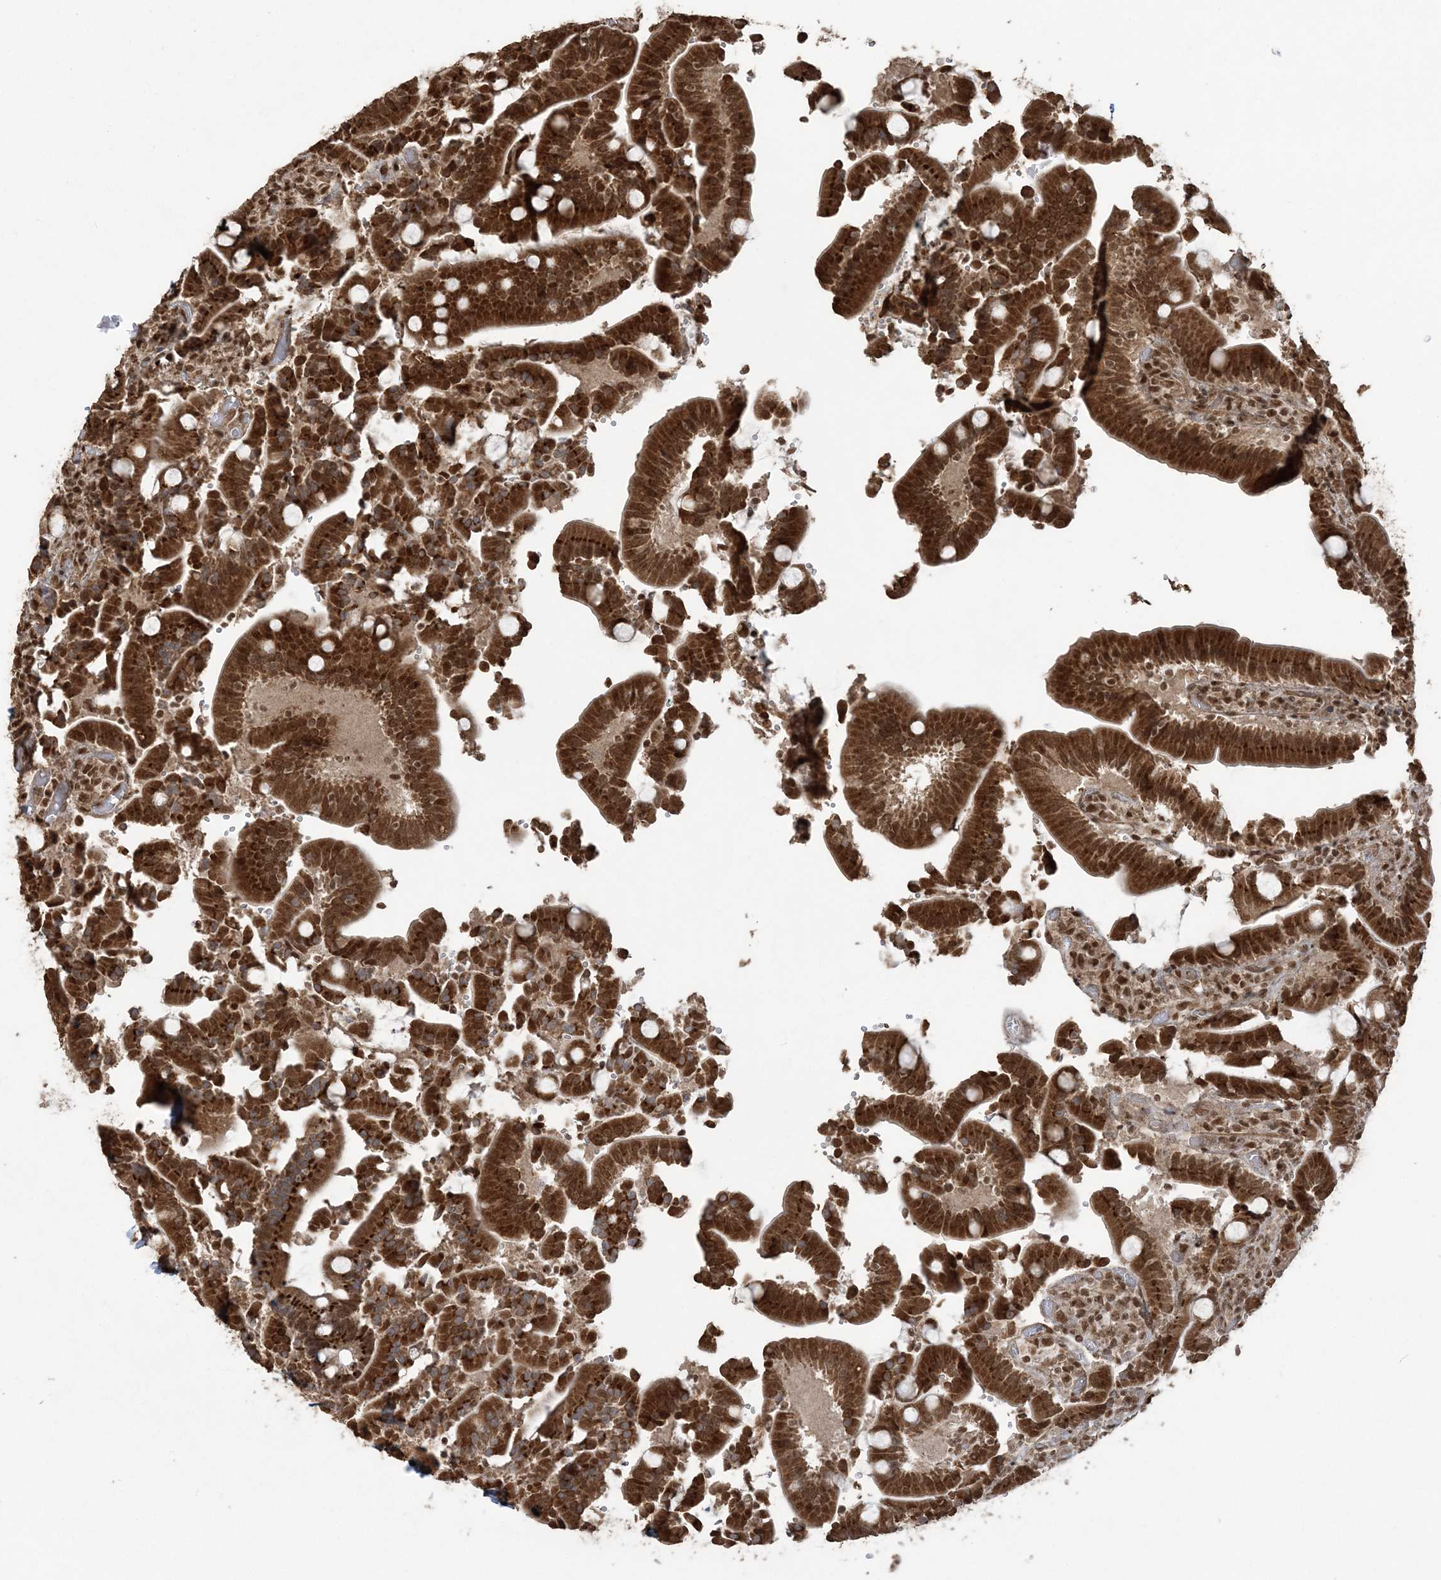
{"staining": {"intensity": "strong", "quantity": ">75%", "location": "cytoplasmic/membranous,nuclear"}, "tissue": "duodenum", "cell_type": "Glandular cells", "image_type": "normal", "snomed": [{"axis": "morphology", "description": "Normal tissue, NOS"}, {"axis": "topography", "description": "Duodenum"}], "caption": "About >75% of glandular cells in unremarkable human duodenum display strong cytoplasmic/membranous,nuclear protein staining as visualized by brown immunohistochemical staining.", "gene": "ZNF839", "patient": {"sex": "female", "age": 62}}